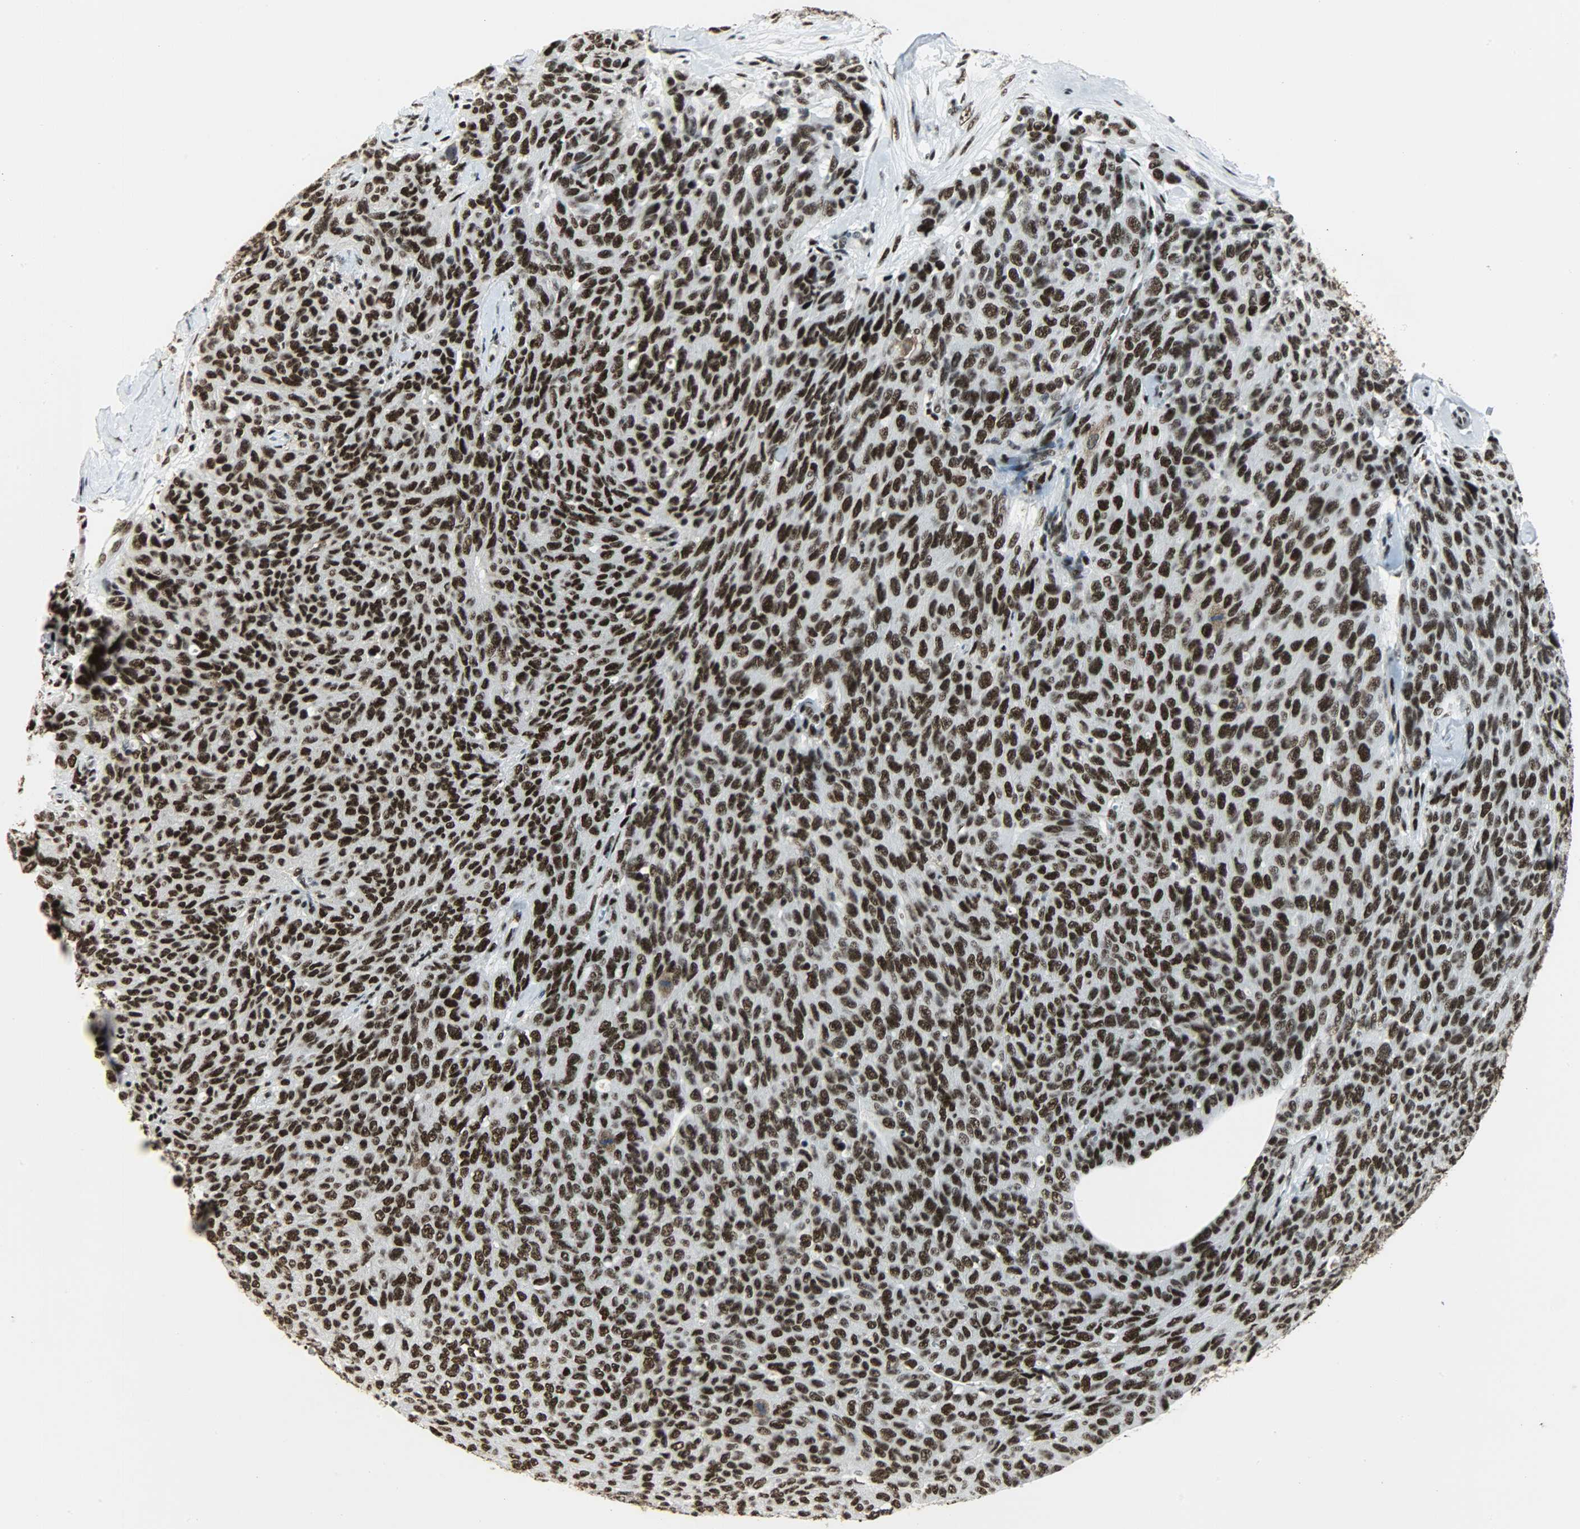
{"staining": {"intensity": "strong", "quantity": ">75%", "location": "nuclear"}, "tissue": "ovarian cancer", "cell_type": "Tumor cells", "image_type": "cancer", "snomed": [{"axis": "morphology", "description": "Carcinoma, endometroid"}, {"axis": "topography", "description": "Ovary"}], "caption": "A micrograph of ovarian cancer stained for a protein shows strong nuclear brown staining in tumor cells.", "gene": "SSB", "patient": {"sex": "female", "age": 60}}